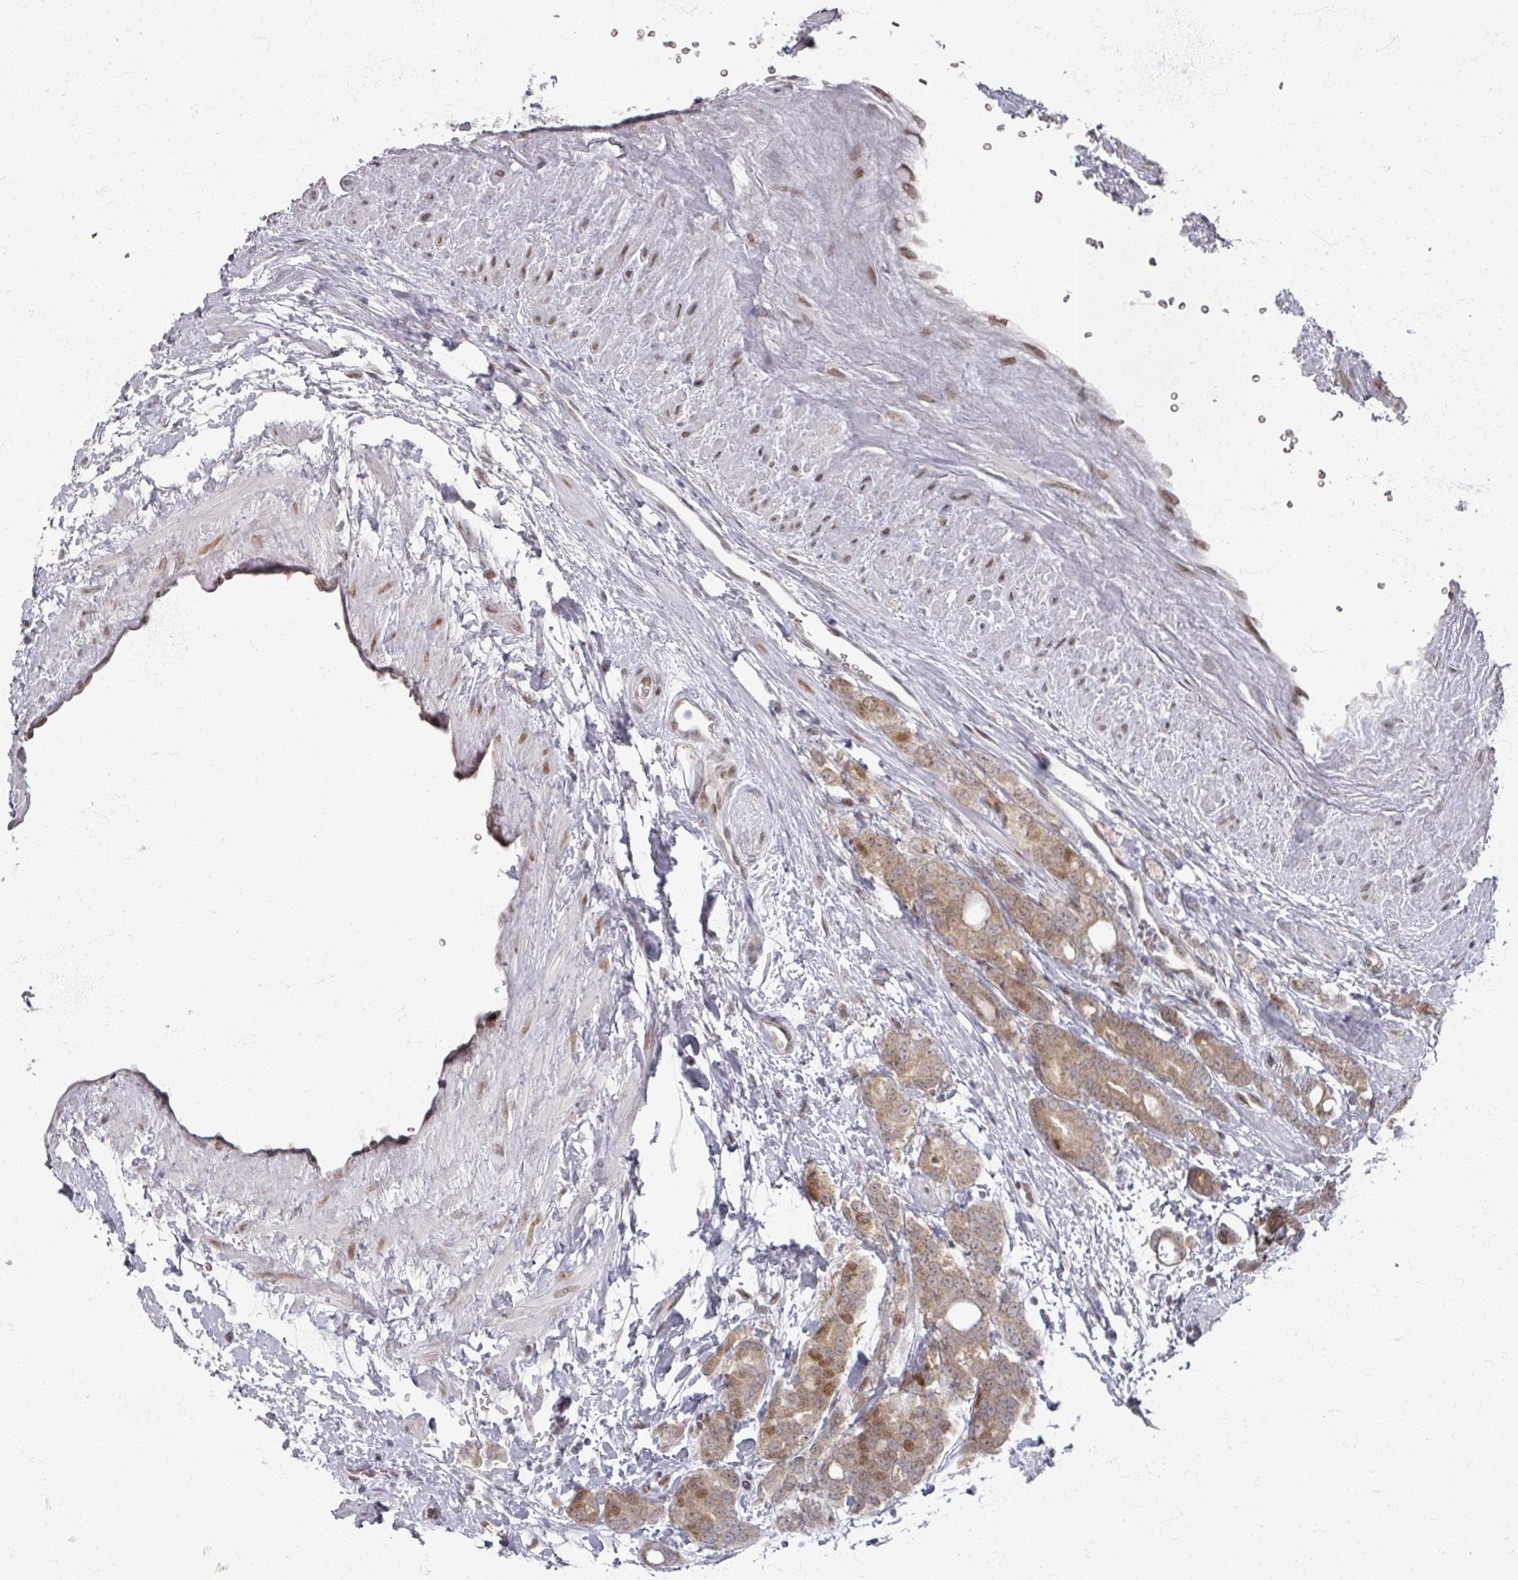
{"staining": {"intensity": "moderate", "quantity": ">75%", "location": "cytoplasmic/membranous"}, "tissue": "prostate cancer", "cell_type": "Tumor cells", "image_type": "cancer", "snomed": [{"axis": "morphology", "description": "Adenocarcinoma, High grade"}, {"axis": "topography", "description": "Prostate"}], "caption": "Immunohistochemical staining of prostate cancer (adenocarcinoma (high-grade)) demonstrates medium levels of moderate cytoplasmic/membranous protein positivity in approximately >75% of tumor cells. The staining is performed using DAB (3,3'-diaminobenzidine) brown chromogen to label protein expression. The nuclei are counter-stained blue using hematoxylin.", "gene": "PSKH1", "patient": {"sex": "male", "age": 62}}